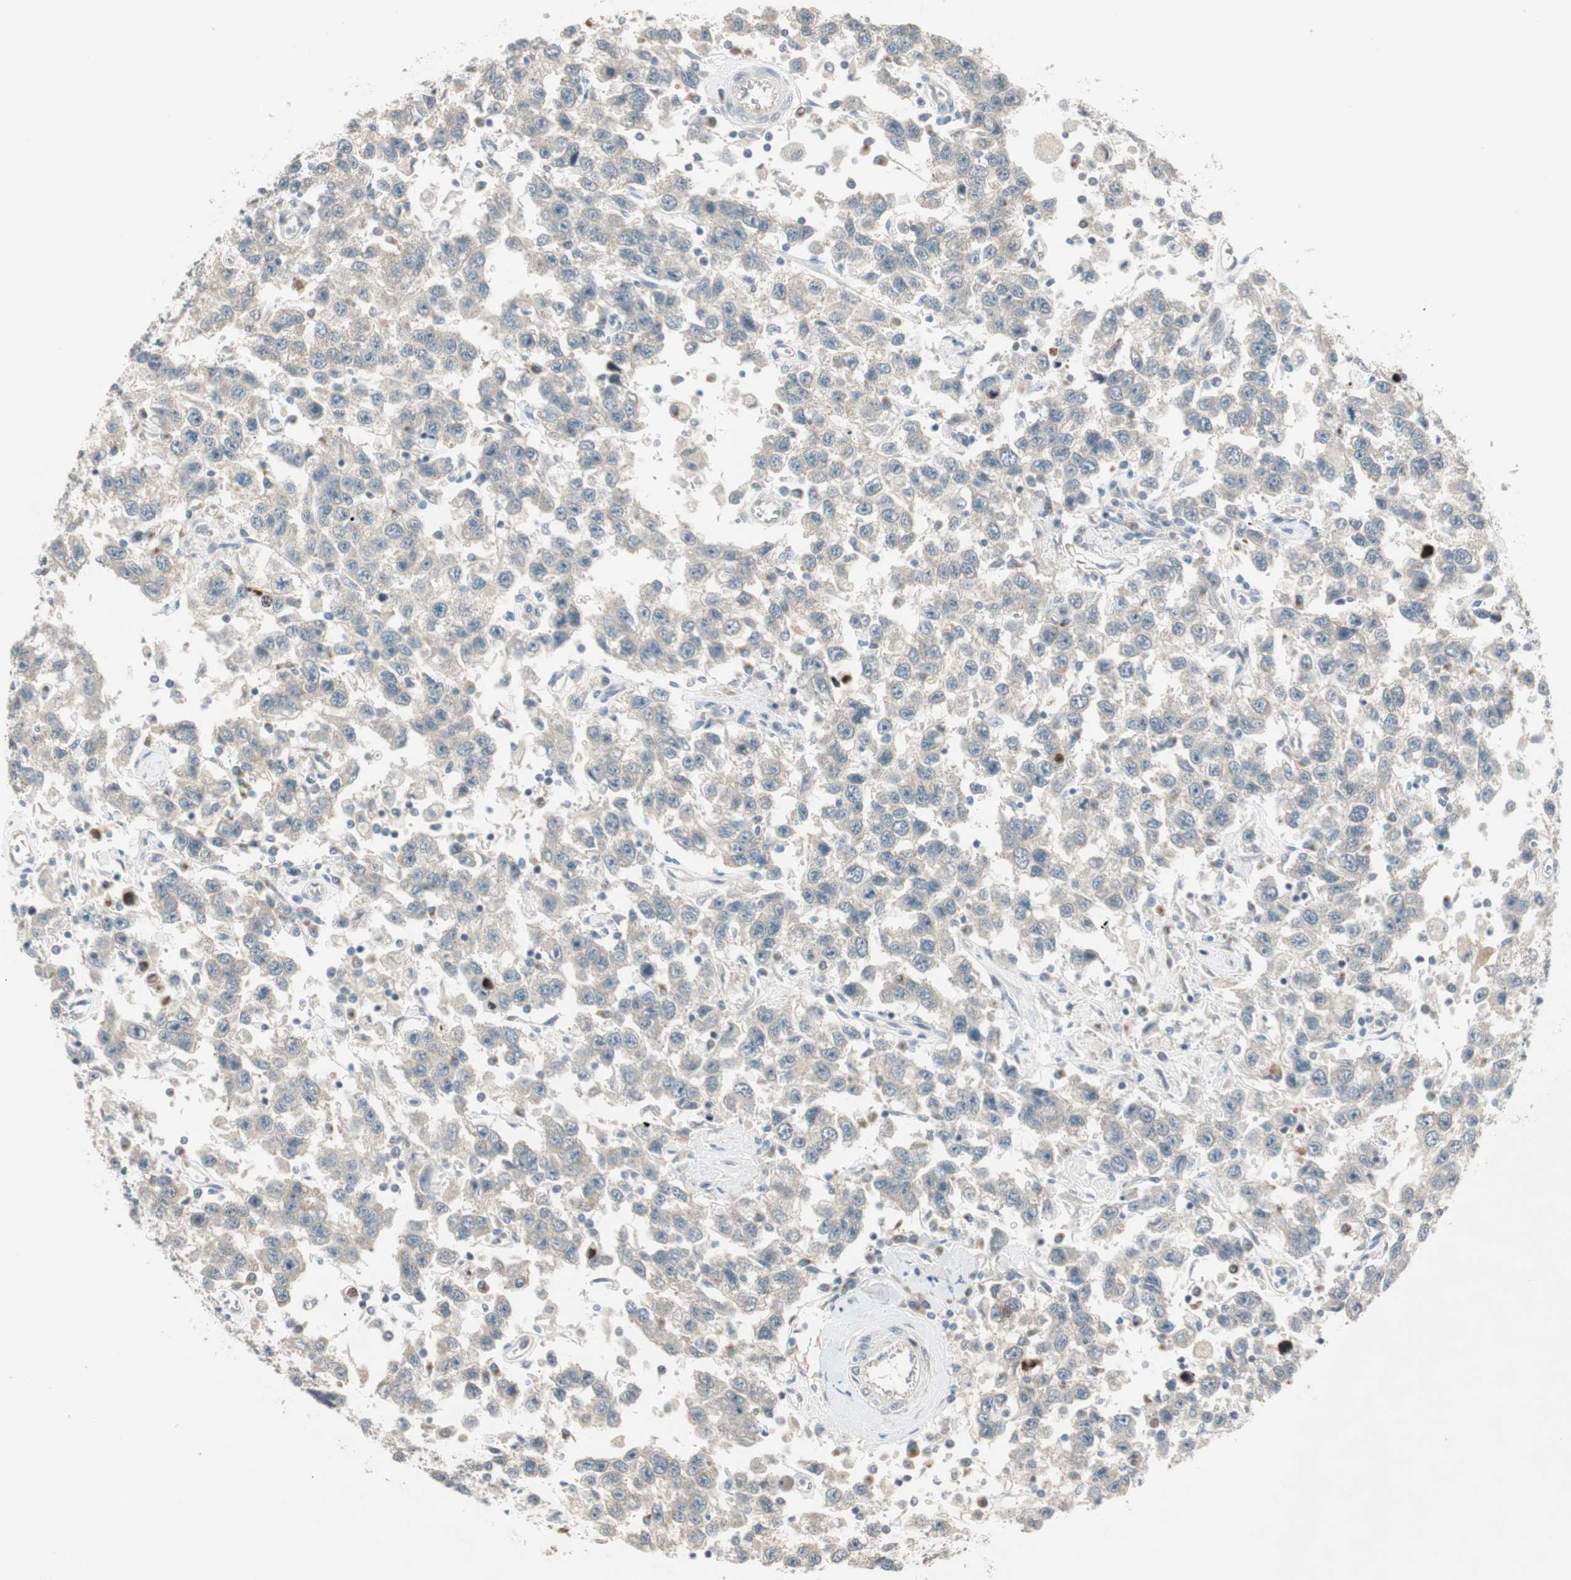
{"staining": {"intensity": "negative", "quantity": "none", "location": "none"}, "tissue": "testis cancer", "cell_type": "Tumor cells", "image_type": "cancer", "snomed": [{"axis": "morphology", "description": "Seminoma, NOS"}, {"axis": "topography", "description": "Testis"}], "caption": "Immunohistochemistry image of human testis seminoma stained for a protein (brown), which demonstrates no staining in tumor cells. Brightfield microscopy of immunohistochemistry stained with DAB (brown) and hematoxylin (blue), captured at high magnification.", "gene": "CGRRF1", "patient": {"sex": "male", "age": 41}}